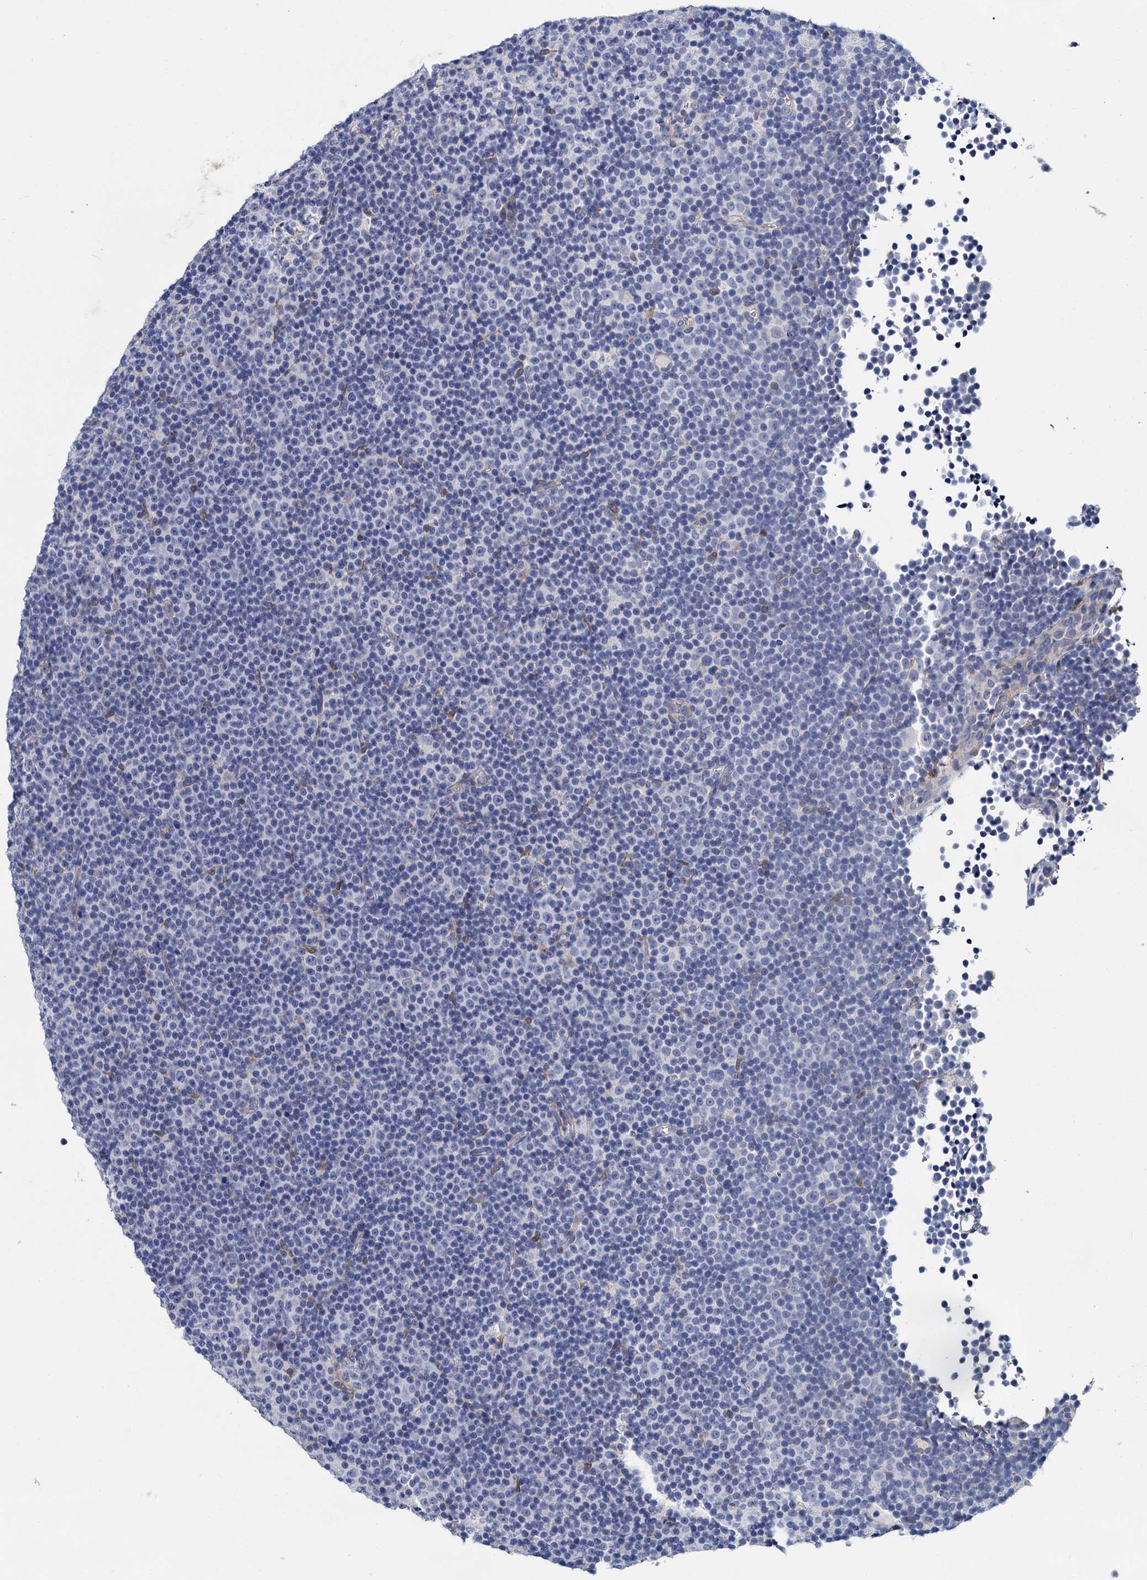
{"staining": {"intensity": "negative", "quantity": "none", "location": "none"}, "tissue": "lymphoma", "cell_type": "Tumor cells", "image_type": "cancer", "snomed": [{"axis": "morphology", "description": "Malignant lymphoma, non-Hodgkin's type, Low grade"}, {"axis": "topography", "description": "Lymph node"}], "caption": "This is an IHC micrograph of lymphoma. There is no staining in tumor cells.", "gene": "GSTM3", "patient": {"sex": "female", "age": 67}}